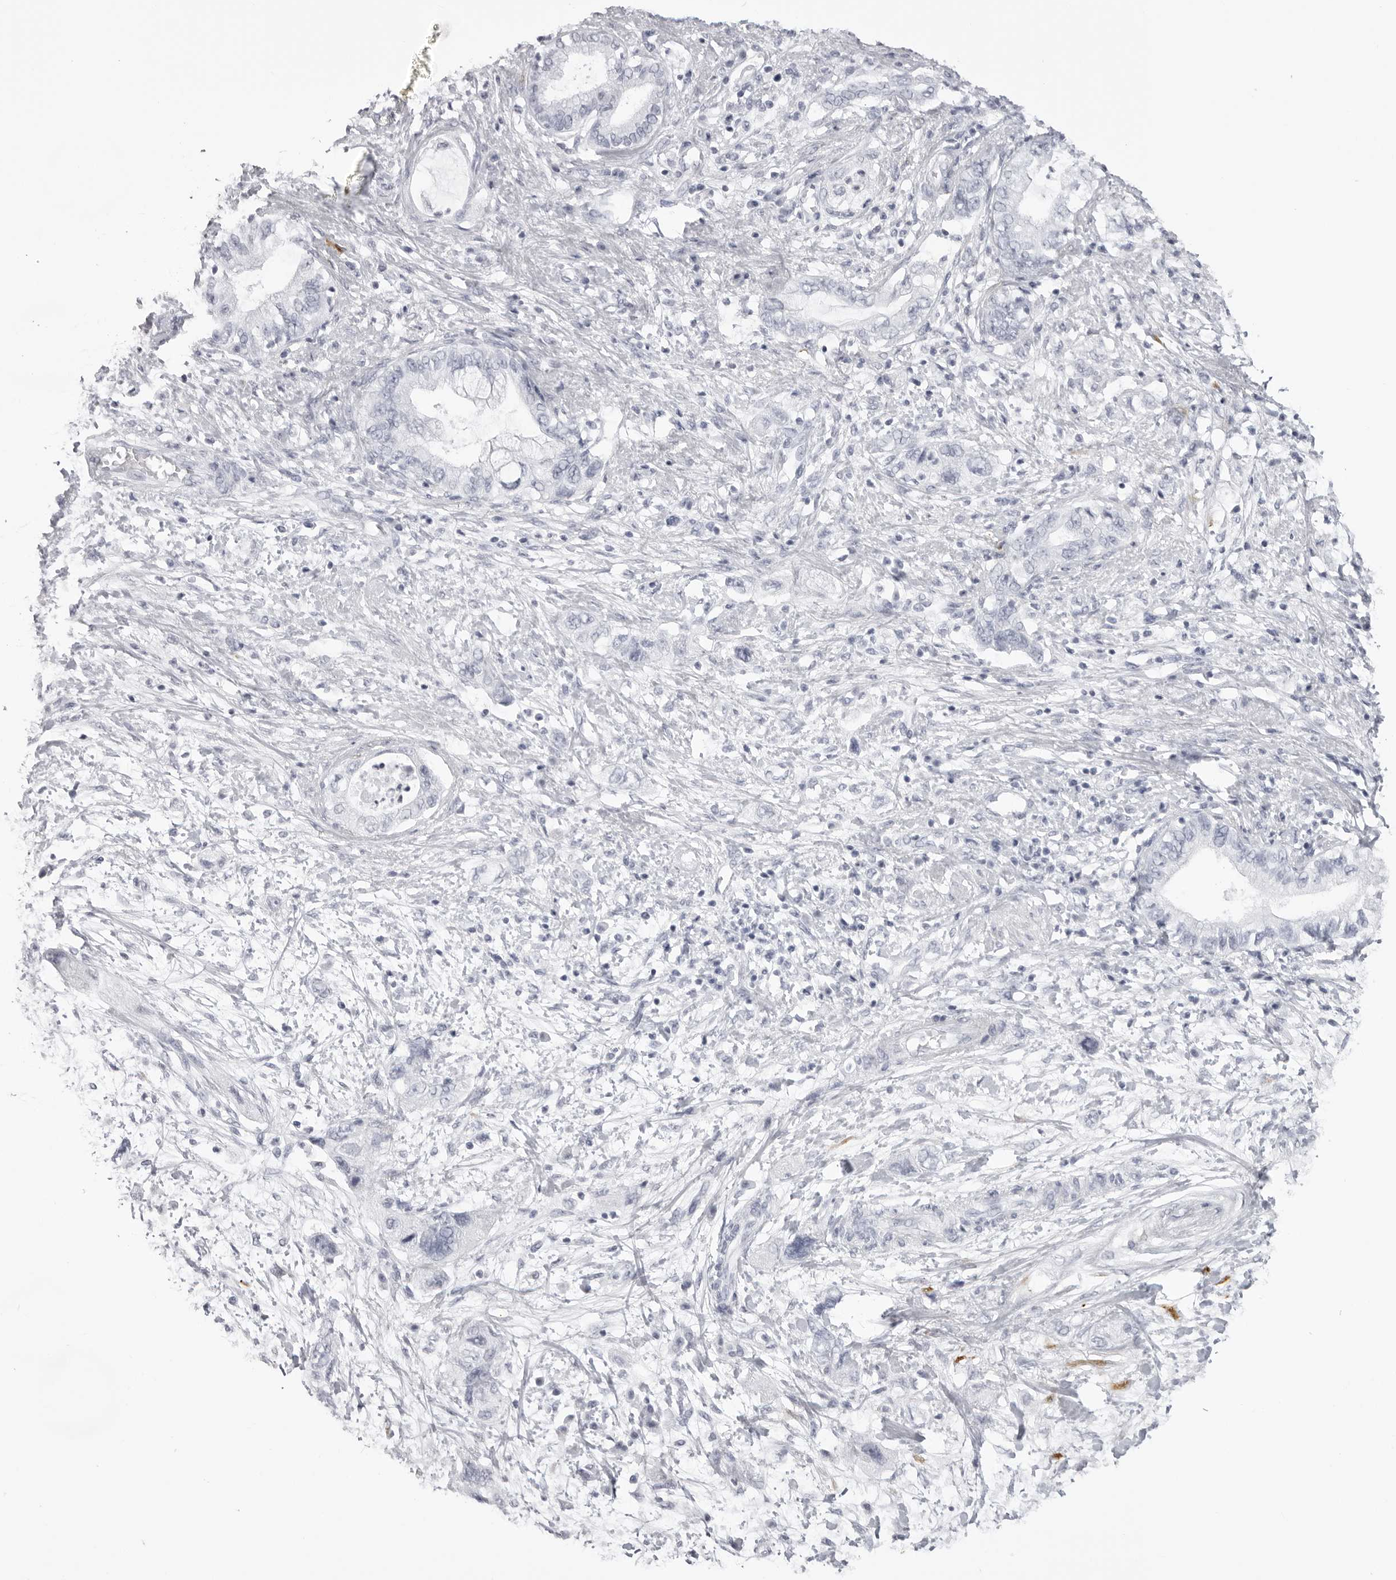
{"staining": {"intensity": "negative", "quantity": "none", "location": "none"}, "tissue": "pancreatic cancer", "cell_type": "Tumor cells", "image_type": "cancer", "snomed": [{"axis": "morphology", "description": "Adenocarcinoma, NOS"}, {"axis": "topography", "description": "Pancreas"}], "caption": "The IHC histopathology image has no significant staining in tumor cells of pancreatic cancer tissue. (DAB immunohistochemistry (IHC) visualized using brightfield microscopy, high magnification).", "gene": "CST1", "patient": {"sex": "female", "age": 73}}